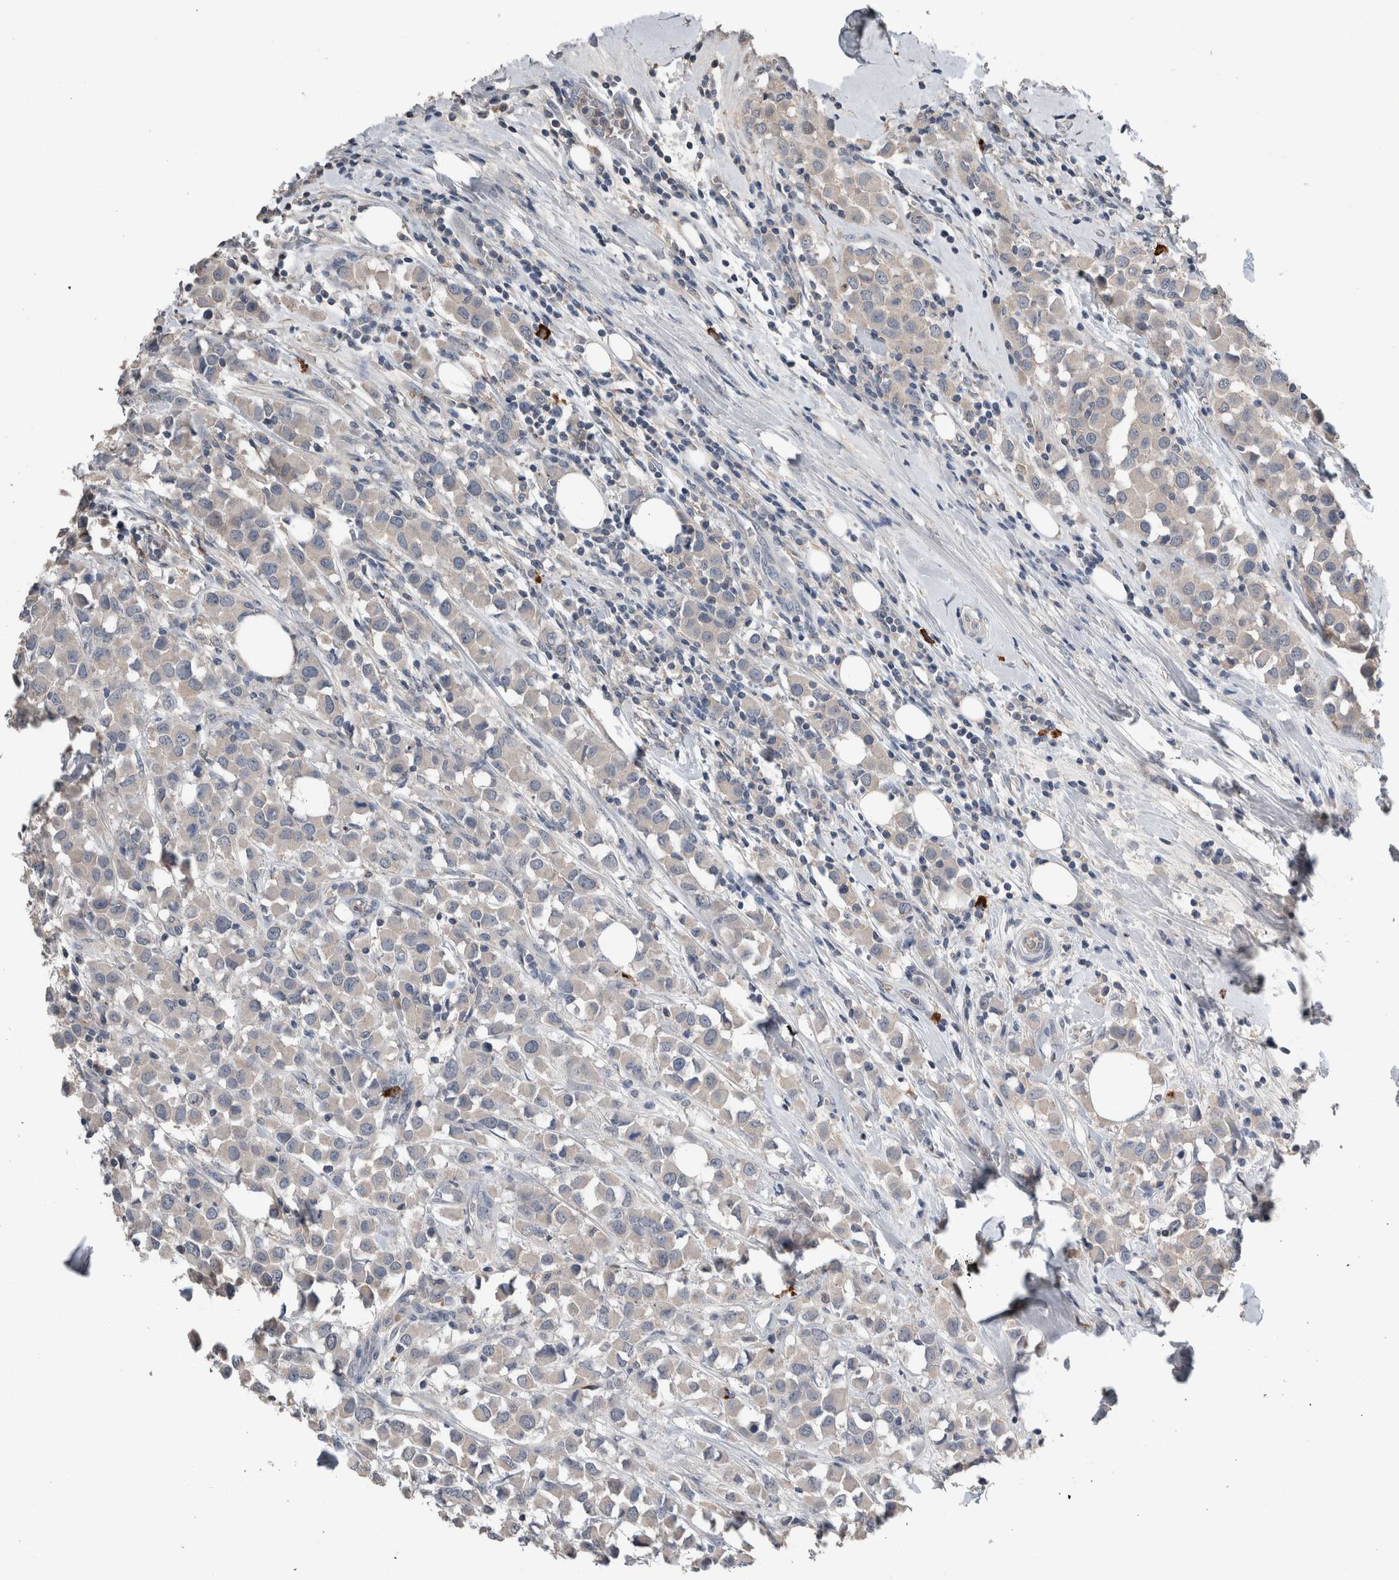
{"staining": {"intensity": "weak", "quantity": "<25%", "location": "cytoplasmic/membranous"}, "tissue": "breast cancer", "cell_type": "Tumor cells", "image_type": "cancer", "snomed": [{"axis": "morphology", "description": "Duct carcinoma"}, {"axis": "topography", "description": "Breast"}], "caption": "High magnification brightfield microscopy of breast intraductal carcinoma stained with DAB (3,3'-diaminobenzidine) (brown) and counterstained with hematoxylin (blue): tumor cells show no significant expression.", "gene": "CRNN", "patient": {"sex": "female", "age": 61}}